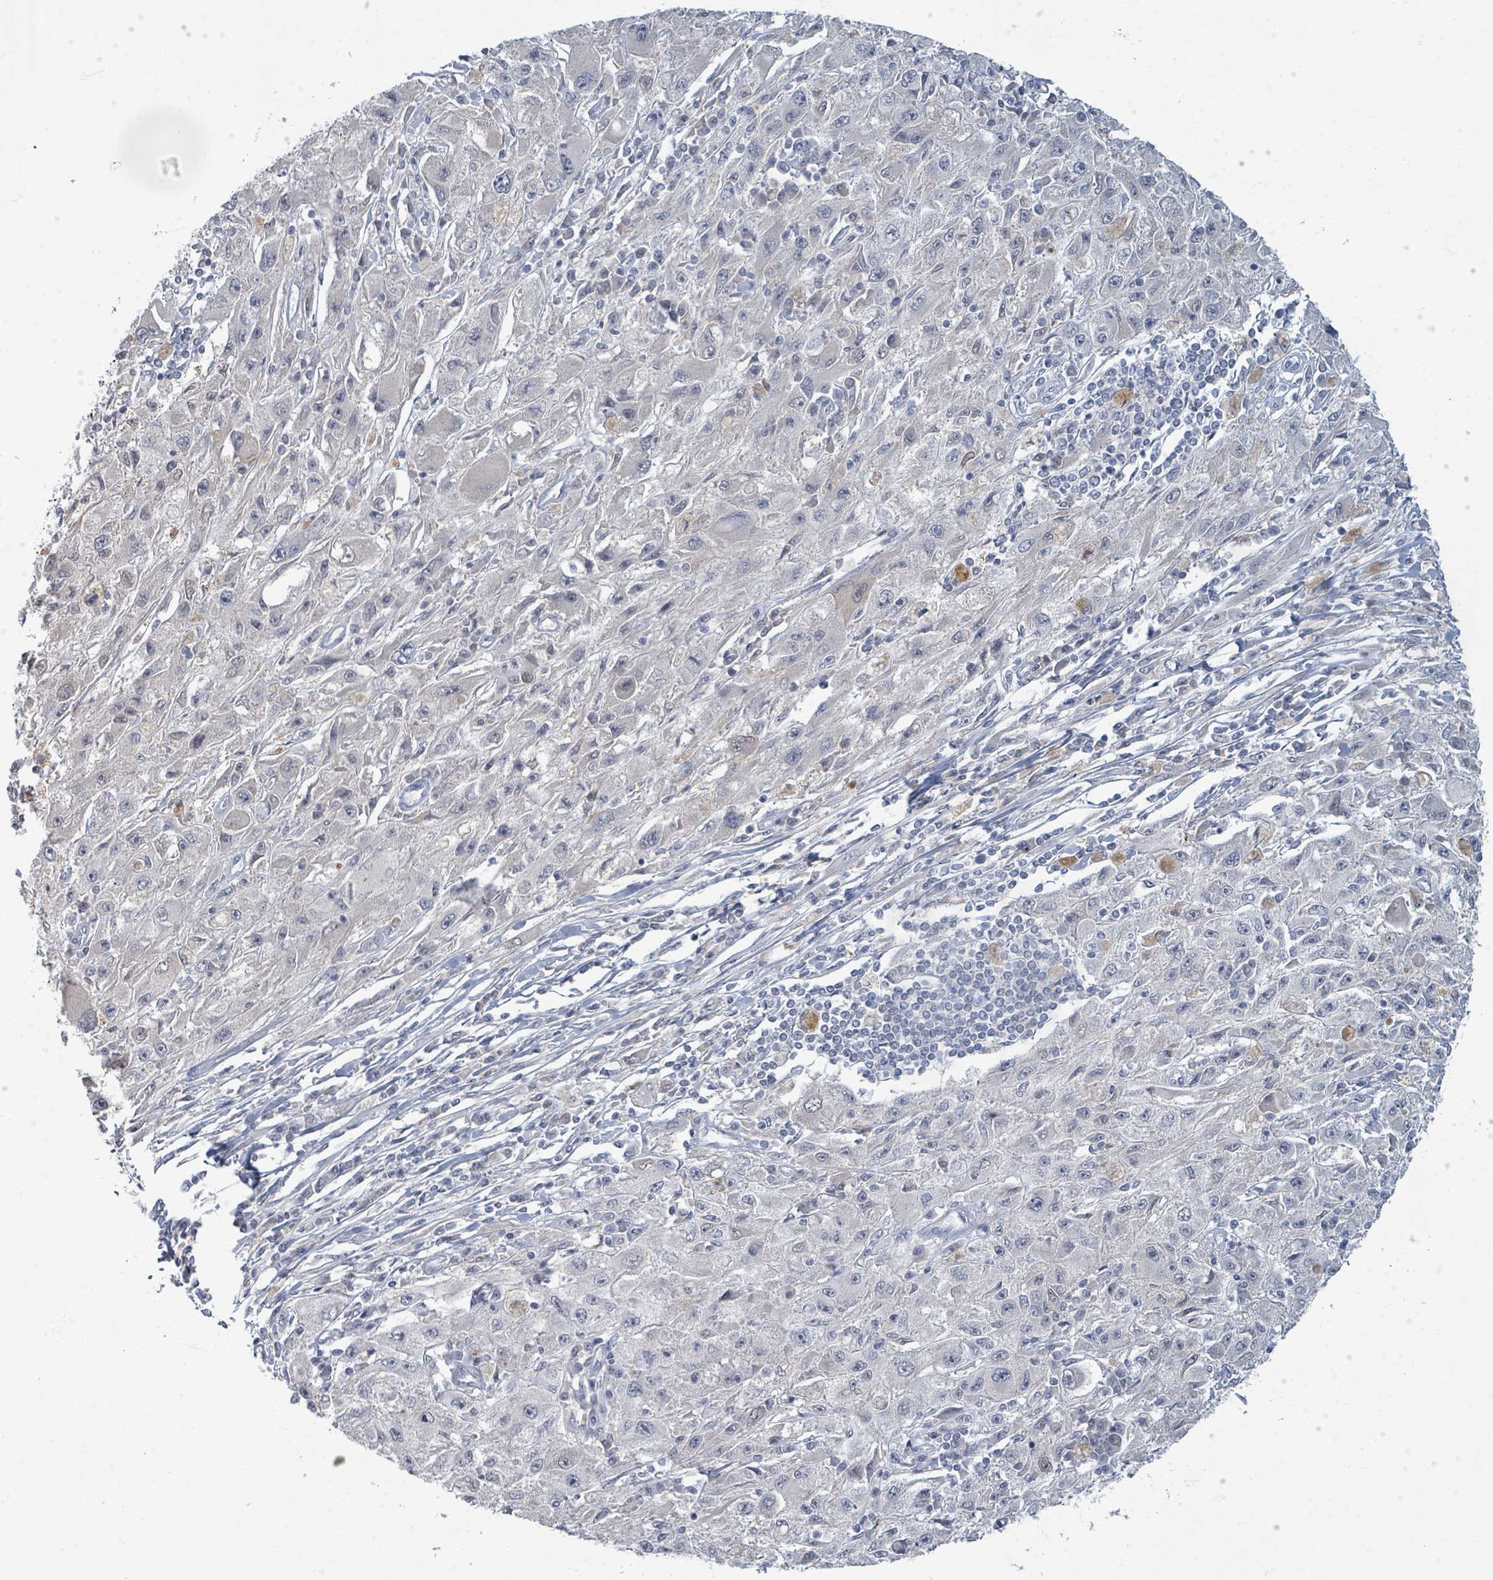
{"staining": {"intensity": "negative", "quantity": "none", "location": "none"}, "tissue": "melanoma", "cell_type": "Tumor cells", "image_type": "cancer", "snomed": [{"axis": "morphology", "description": "Malignant melanoma, Metastatic site"}, {"axis": "topography", "description": "Skin"}], "caption": "DAB immunohistochemical staining of human malignant melanoma (metastatic site) displays no significant positivity in tumor cells.", "gene": "WNT11", "patient": {"sex": "male", "age": 53}}